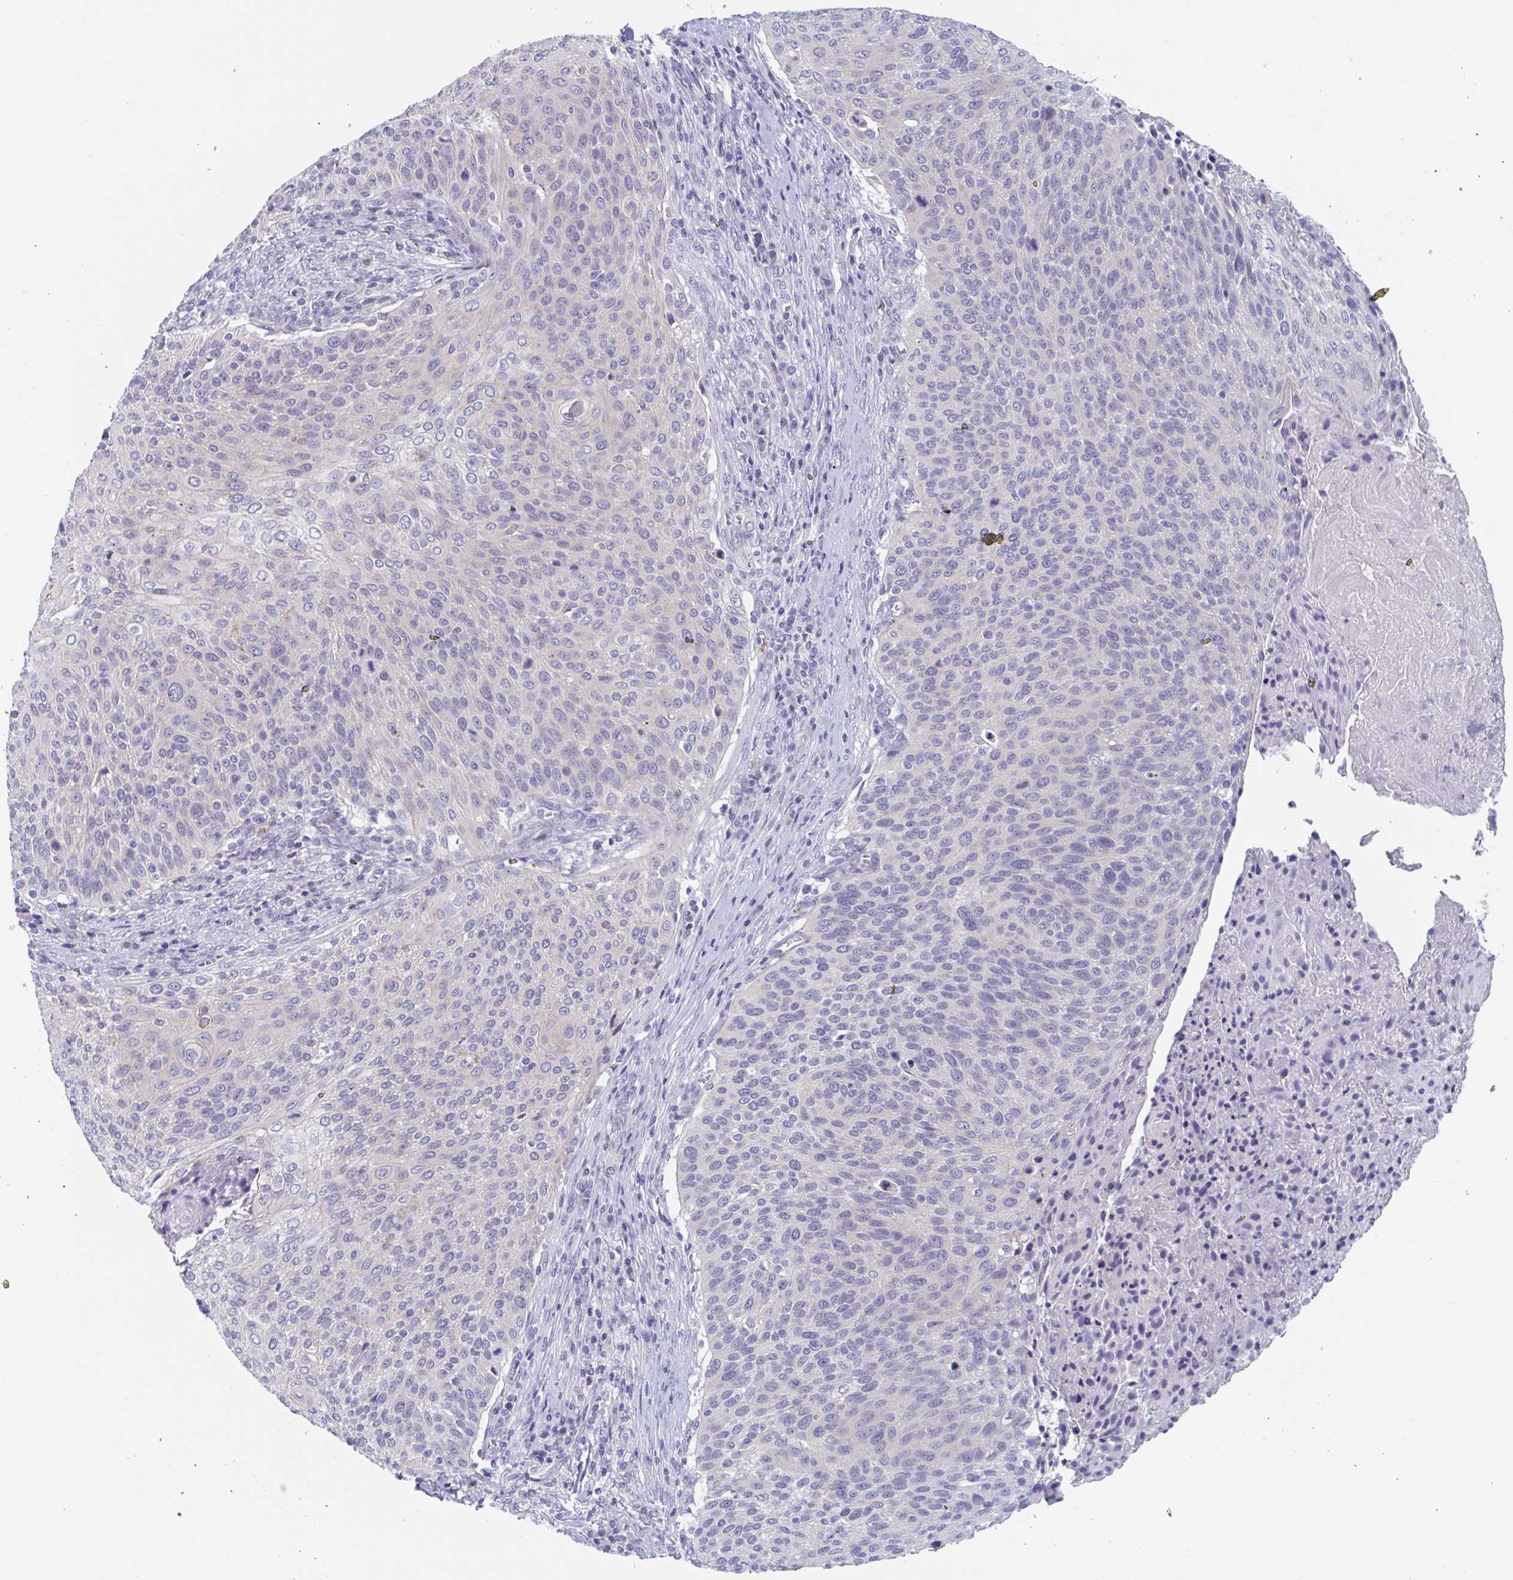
{"staining": {"intensity": "negative", "quantity": "none", "location": "none"}, "tissue": "cervical cancer", "cell_type": "Tumor cells", "image_type": "cancer", "snomed": [{"axis": "morphology", "description": "Squamous cell carcinoma, NOS"}, {"axis": "topography", "description": "Cervix"}], "caption": "An image of human cervical cancer is negative for staining in tumor cells.", "gene": "UNKL", "patient": {"sex": "female", "age": 31}}